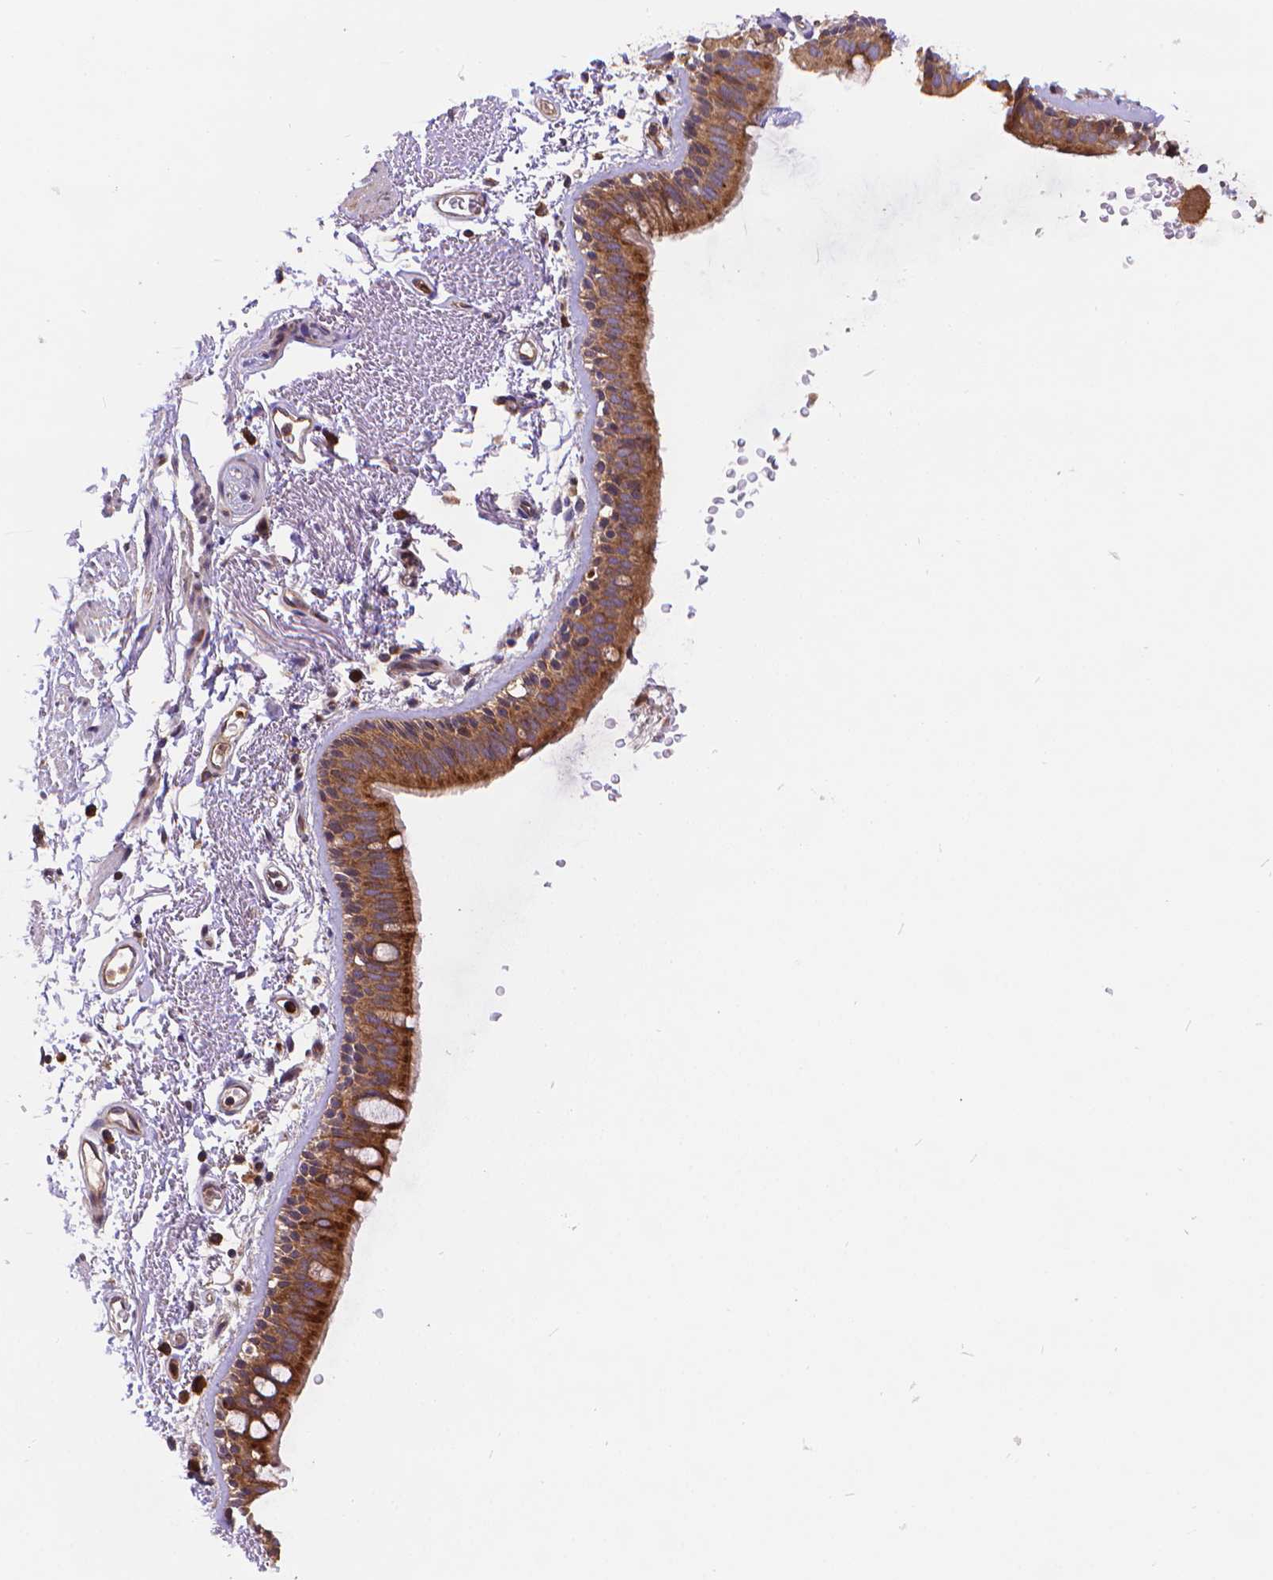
{"staining": {"intensity": "moderate", "quantity": ">75%", "location": "cytoplasmic/membranous"}, "tissue": "bronchus", "cell_type": "Respiratory epithelial cells", "image_type": "normal", "snomed": [{"axis": "morphology", "description": "Normal tissue, NOS"}, {"axis": "topography", "description": "Lymph node"}, {"axis": "topography", "description": "Bronchus"}], "caption": "Unremarkable bronchus was stained to show a protein in brown. There is medium levels of moderate cytoplasmic/membranous expression in about >75% of respiratory epithelial cells. The staining was performed using DAB to visualize the protein expression in brown, while the nuclei were stained in blue with hematoxylin (Magnification: 20x).", "gene": "ARAP1", "patient": {"sex": "female", "age": 70}}